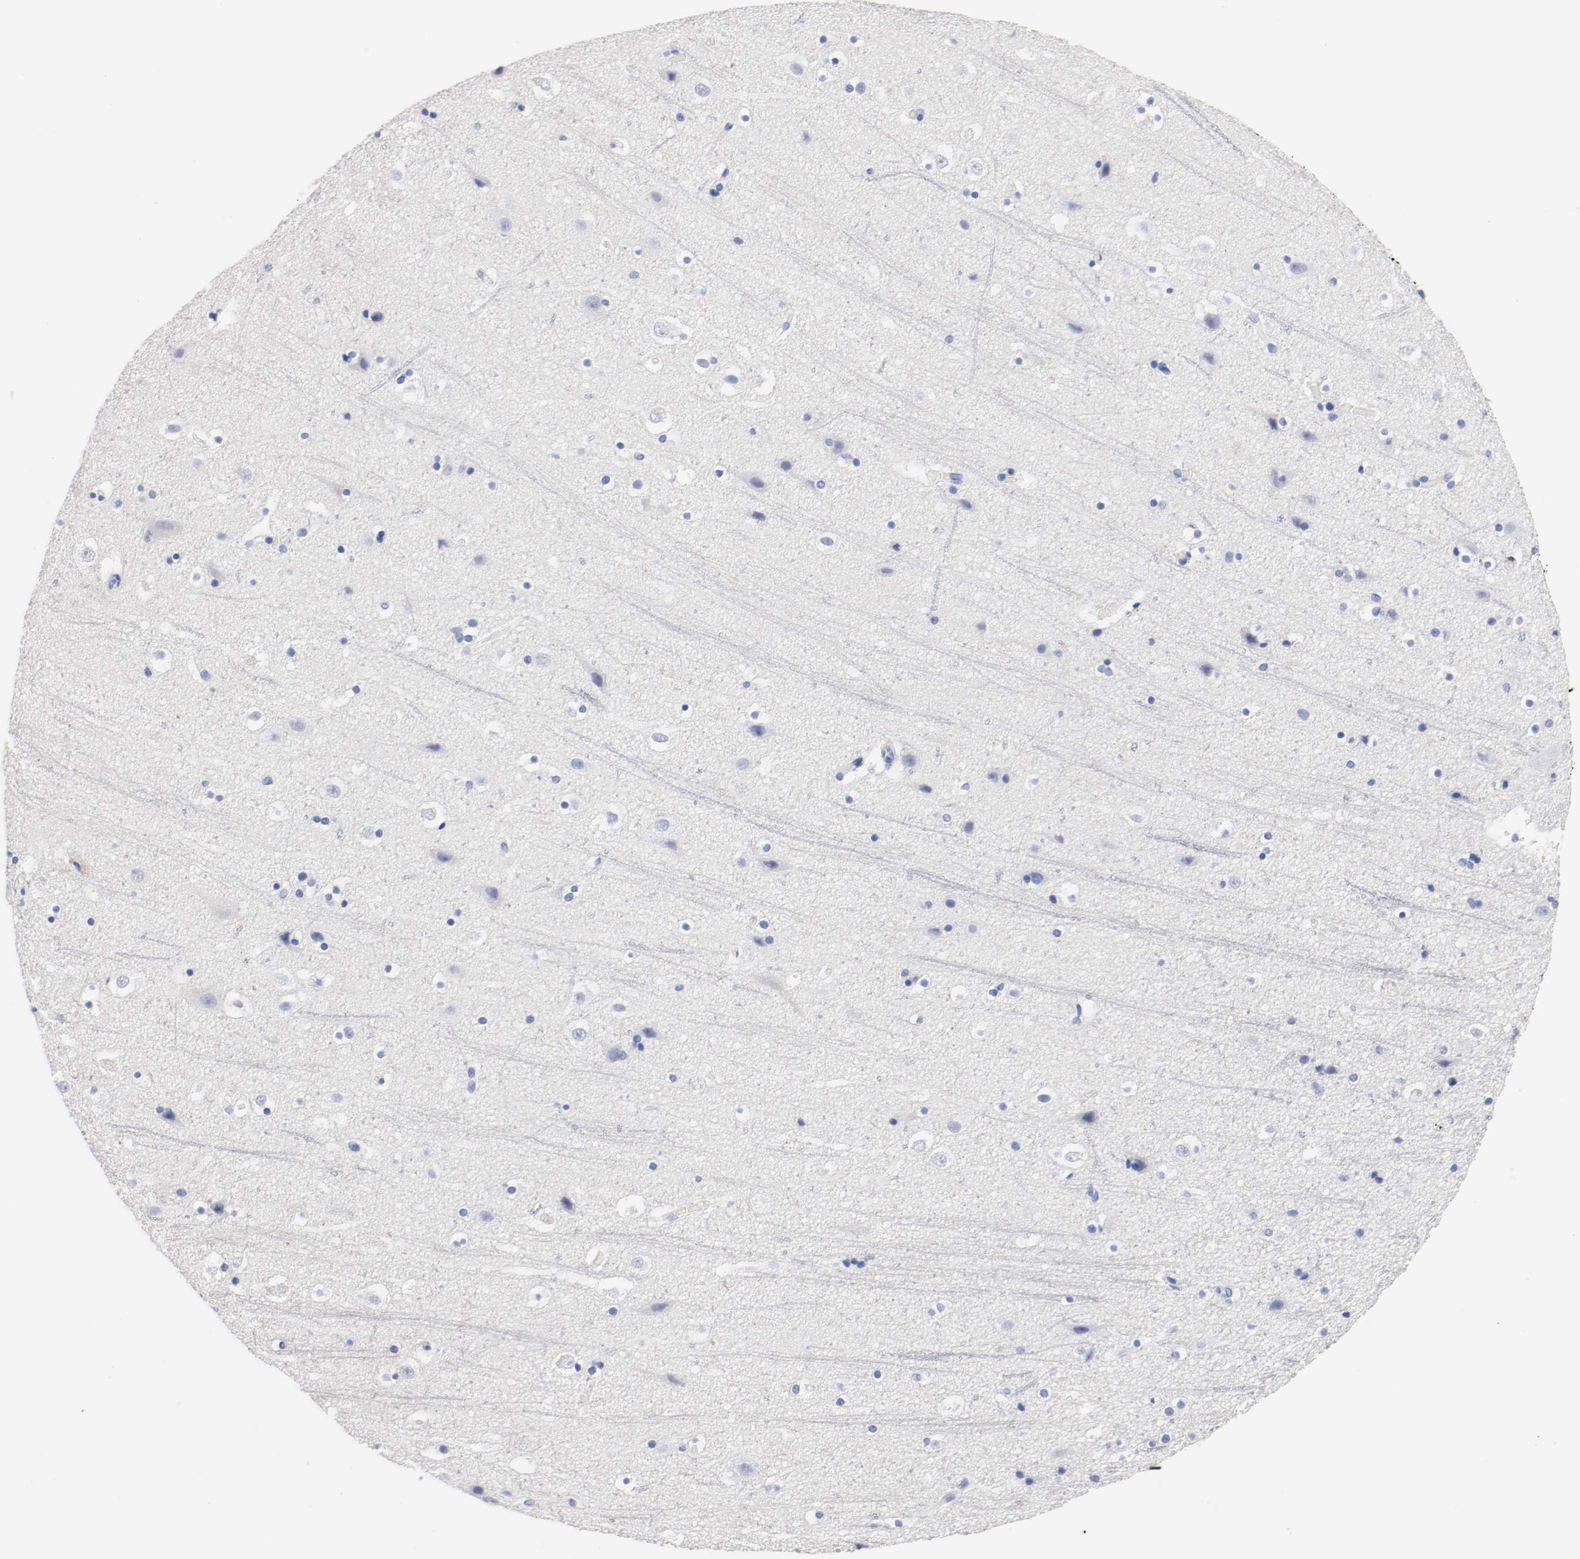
{"staining": {"intensity": "negative", "quantity": "none", "location": "none"}, "tissue": "cerebral cortex", "cell_type": "Endothelial cells", "image_type": "normal", "snomed": [{"axis": "morphology", "description": "Normal tissue, NOS"}, {"axis": "topography", "description": "Cerebral cortex"}], "caption": "Immunohistochemistry image of benign cerebral cortex stained for a protein (brown), which reveals no expression in endothelial cells. (DAB IHC, high magnification).", "gene": "FGFBP1", "patient": {"sex": "male", "age": 45}}